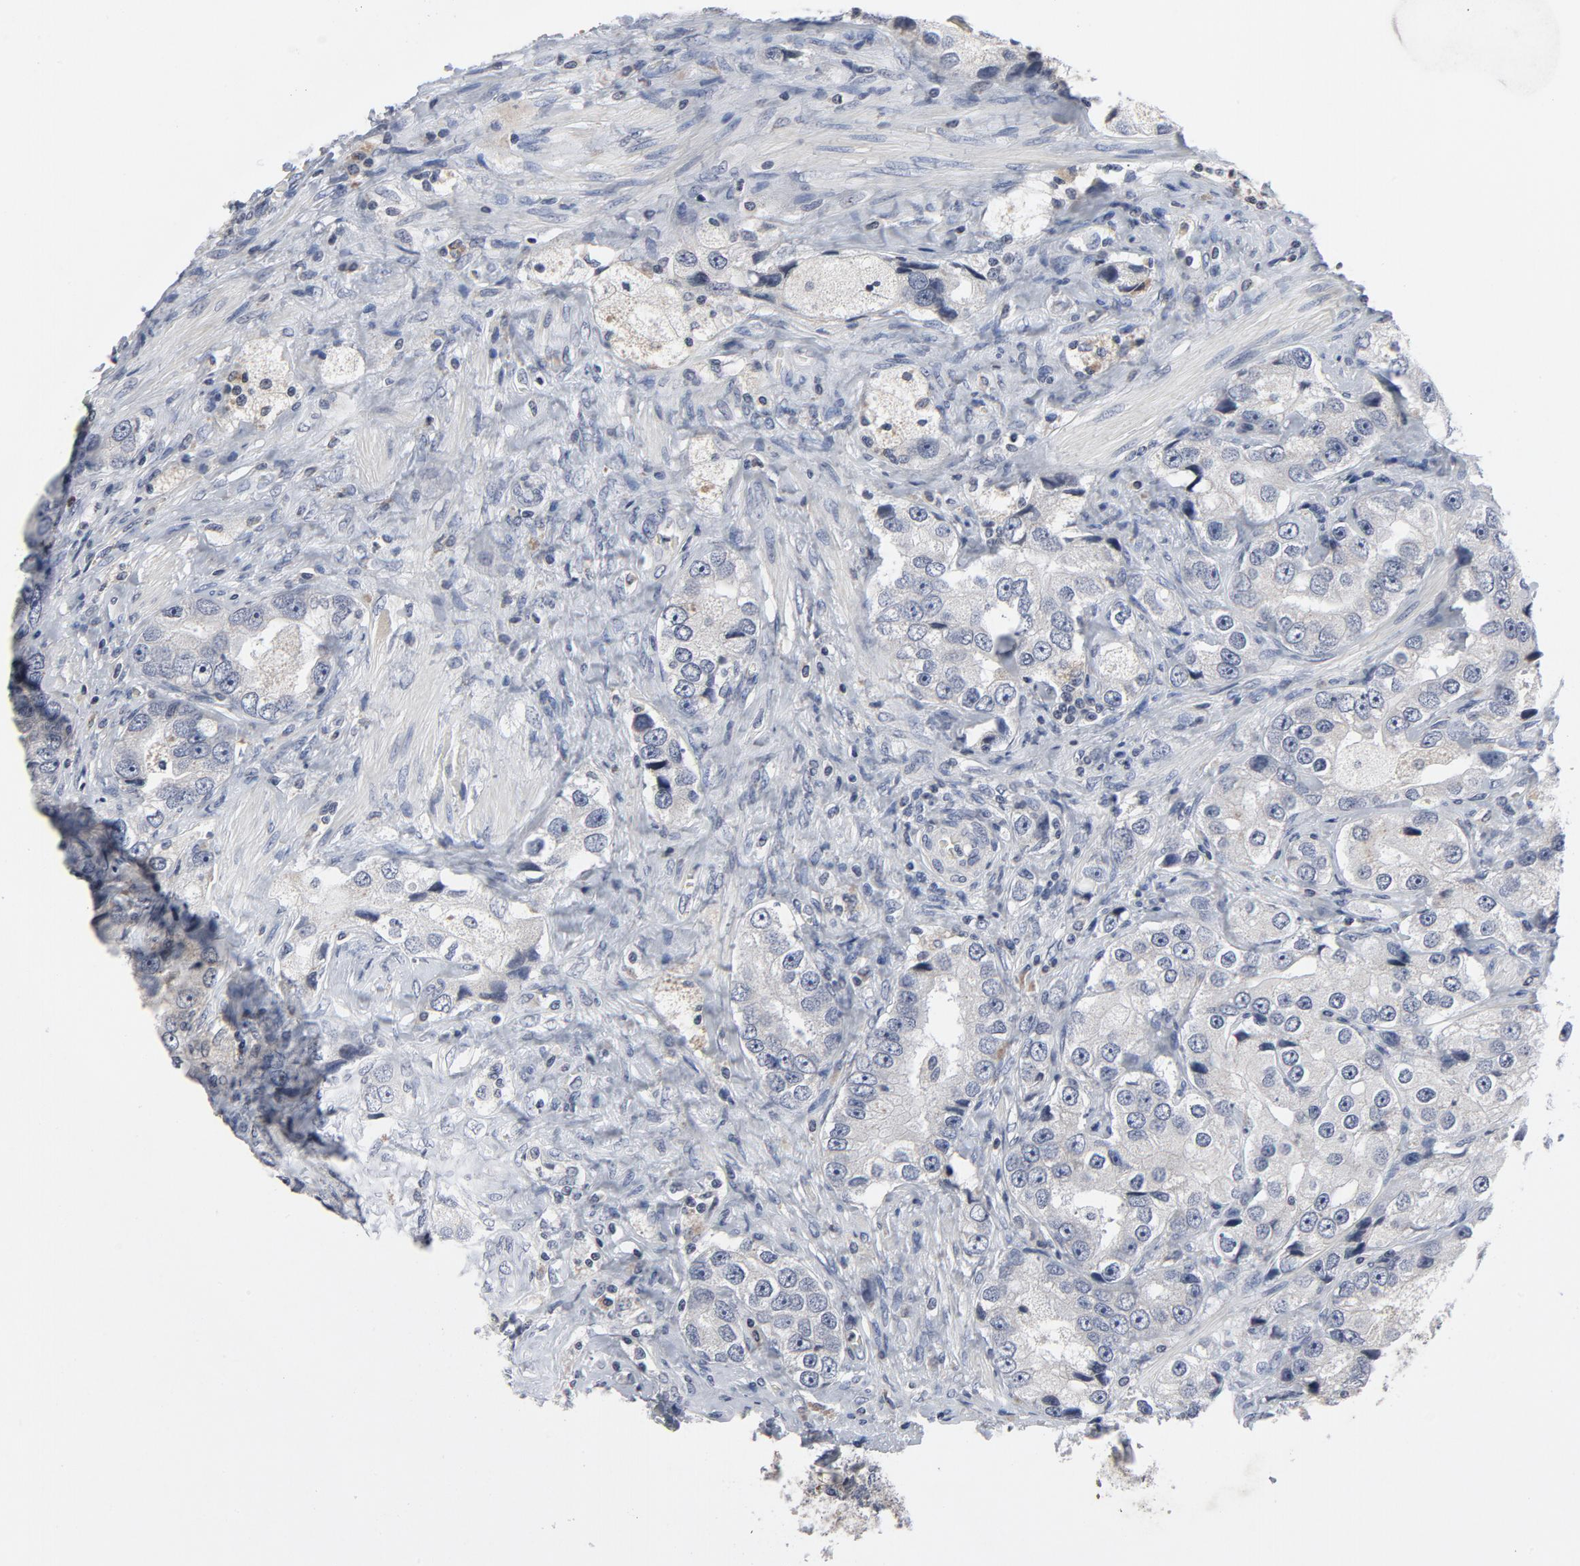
{"staining": {"intensity": "negative", "quantity": "none", "location": "none"}, "tissue": "prostate cancer", "cell_type": "Tumor cells", "image_type": "cancer", "snomed": [{"axis": "morphology", "description": "Adenocarcinoma, High grade"}, {"axis": "topography", "description": "Prostate"}], "caption": "IHC photomicrograph of neoplastic tissue: prostate cancer (high-grade adenocarcinoma) stained with DAB shows no significant protein expression in tumor cells.", "gene": "TCL1A", "patient": {"sex": "male", "age": 63}}